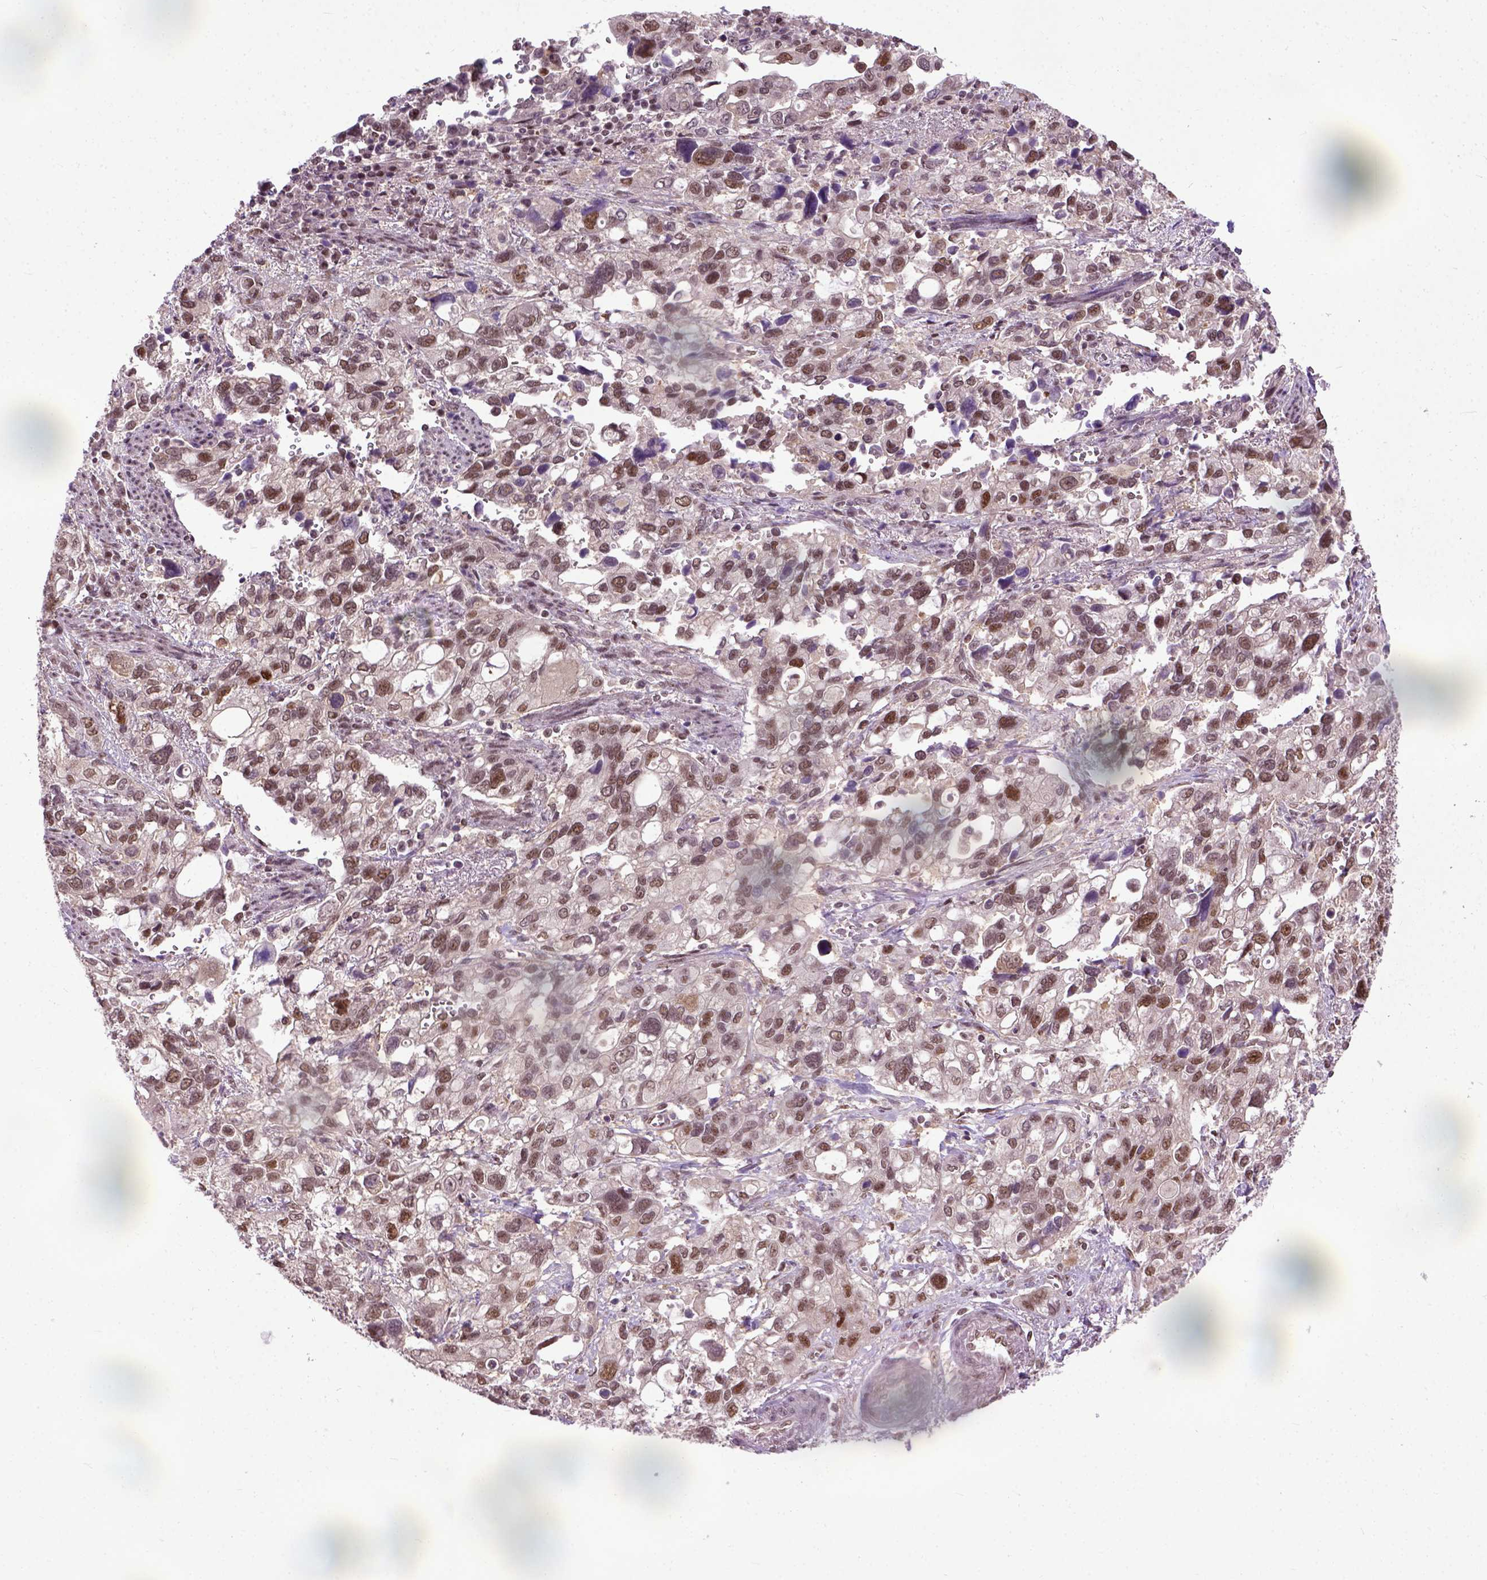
{"staining": {"intensity": "moderate", "quantity": ">75%", "location": "nuclear"}, "tissue": "stomach cancer", "cell_type": "Tumor cells", "image_type": "cancer", "snomed": [{"axis": "morphology", "description": "Adenocarcinoma, NOS"}, {"axis": "topography", "description": "Stomach, upper"}], "caption": "This is an image of IHC staining of stomach cancer (adenocarcinoma), which shows moderate staining in the nuclear of tumor cells.", "gene": "UBA3", "patient": {"sex": "female", "age": 81}}